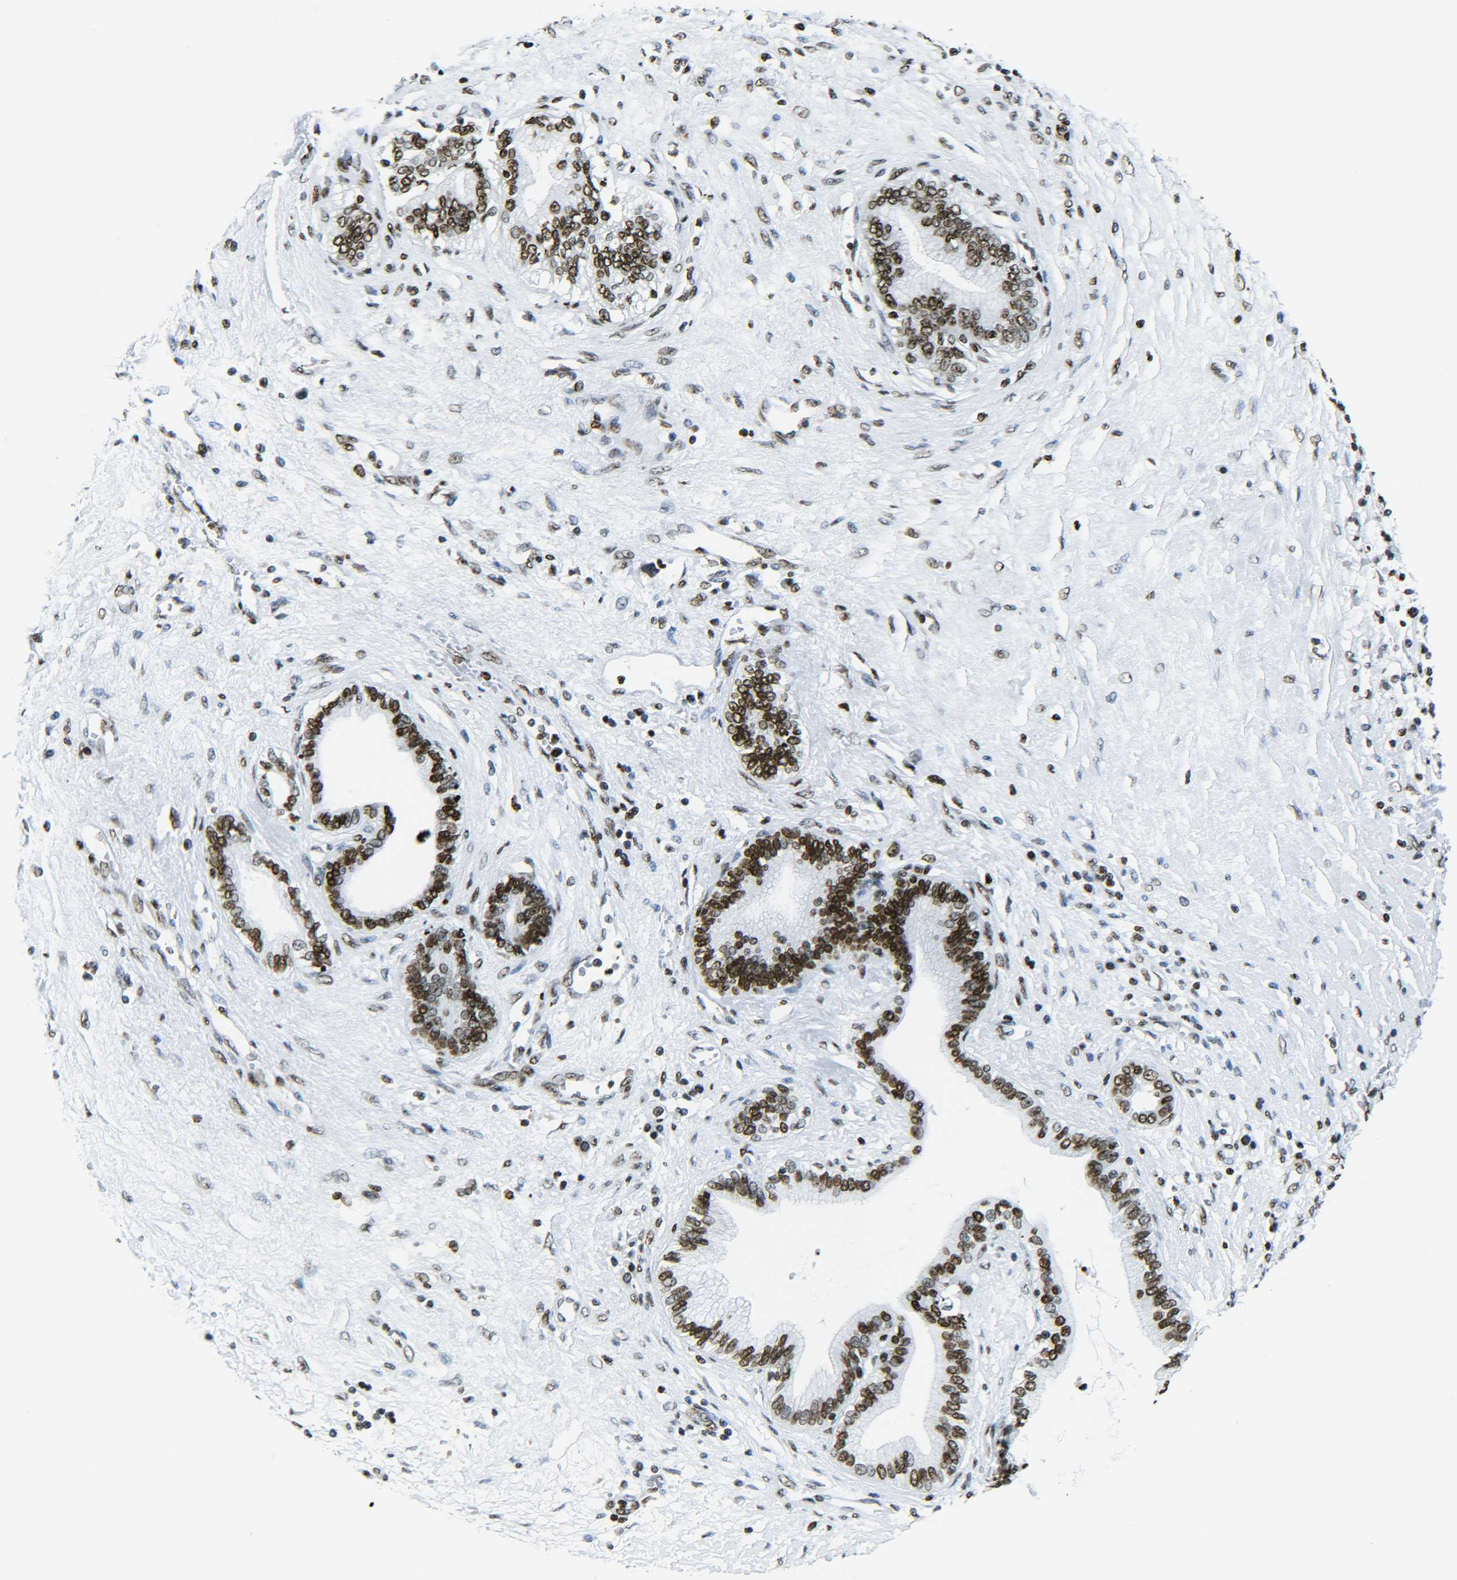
{"staining": {"intensity": "strong", "quantity": "25%-75%", "location": "nuclear"}, "tissue": "pancreatic cancer", "cell_type": "Tumor cells", "image_type": "cancer", "snomed": [{"axis": "morphology", "description": "Adenocarcinoma, NOS"}, {"axis": "topography", "description": "Pancreas"}], "caption": "Tumor cells reveal high levels of strong nuclear positivity in about 25%-75% of cells in pancreatic cancer.", "gene": "H2AX", "patient": {"sex": "female", "age": 70}}